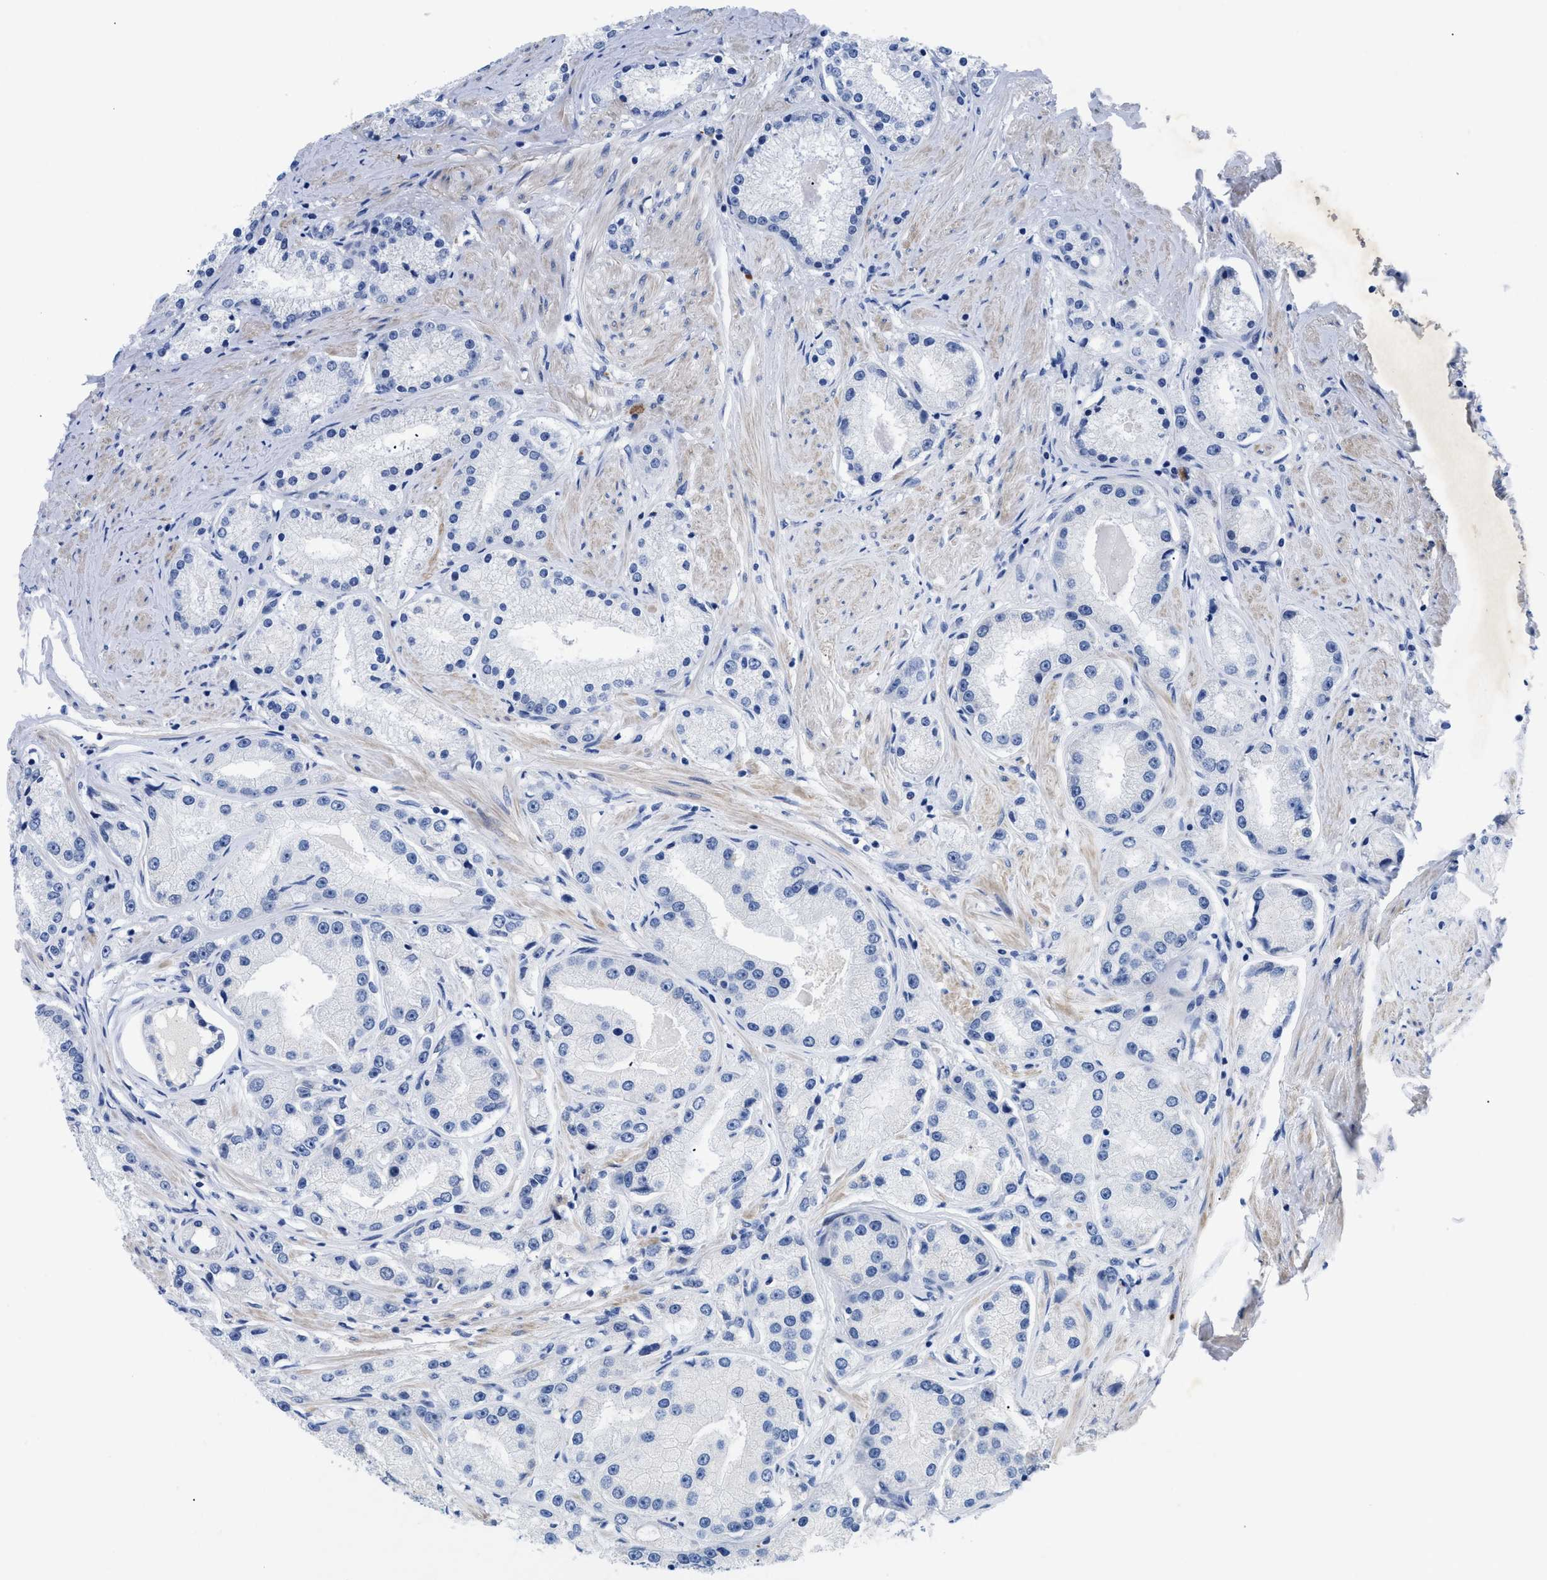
{"staining": {"intensity": "negative", "quantity": "none", "location": "none"}, "tissue": "prostate cancer", "cell_type": "Tumor cells", "image_type": "cancer", "snomed": [{"axis": "morphology", "description": "Adenocarcinoma, Low grade"}, {"axis": "topography", "description": "Prostate"}], "caption": "The immunohistochemistry micrograph has no significant positivity in tumor cells of low-grade adenocarcinoma (prostate) tissue.", "gene": "TMEM68", "patient": {"sex": "male", "age": 63}}